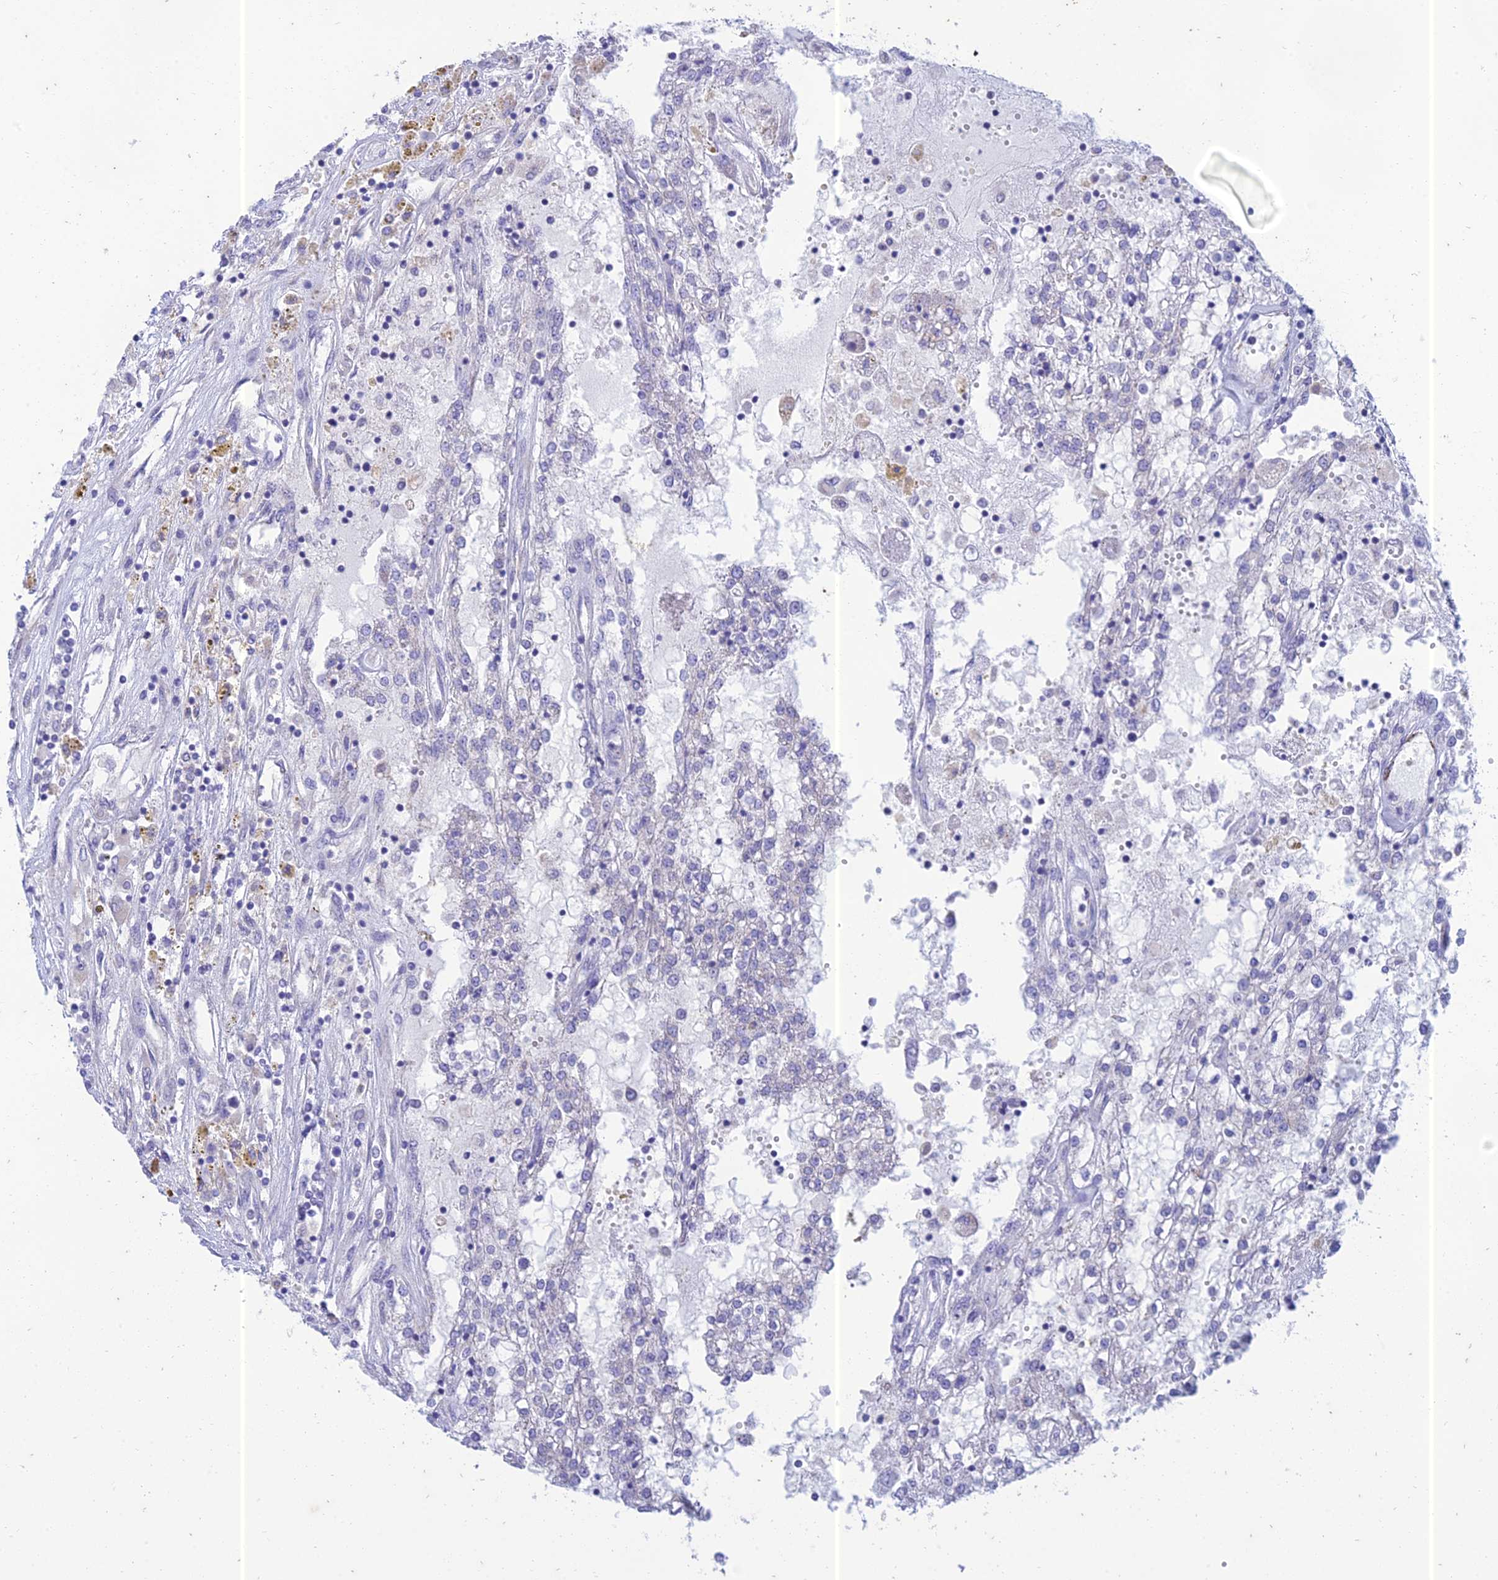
{"staining": {"intensity": "negative", "quantity": "none", "location": "none"}, "tissue": "renal cancer", "cell_type": "Tumor cells", "image_type": "cancer", "snomed": [{"axis": "morphology", "description": "Adenocarcinoma, NOS"}, {"axis": "topography", "description": "Kidney"}], "caption": "Immunohistochemistry (IHC) of human renal cancer demonstrates no staining in tumor cells.", "gene": "PTCD2", "patient": {"sex": "female", "age": 52}}